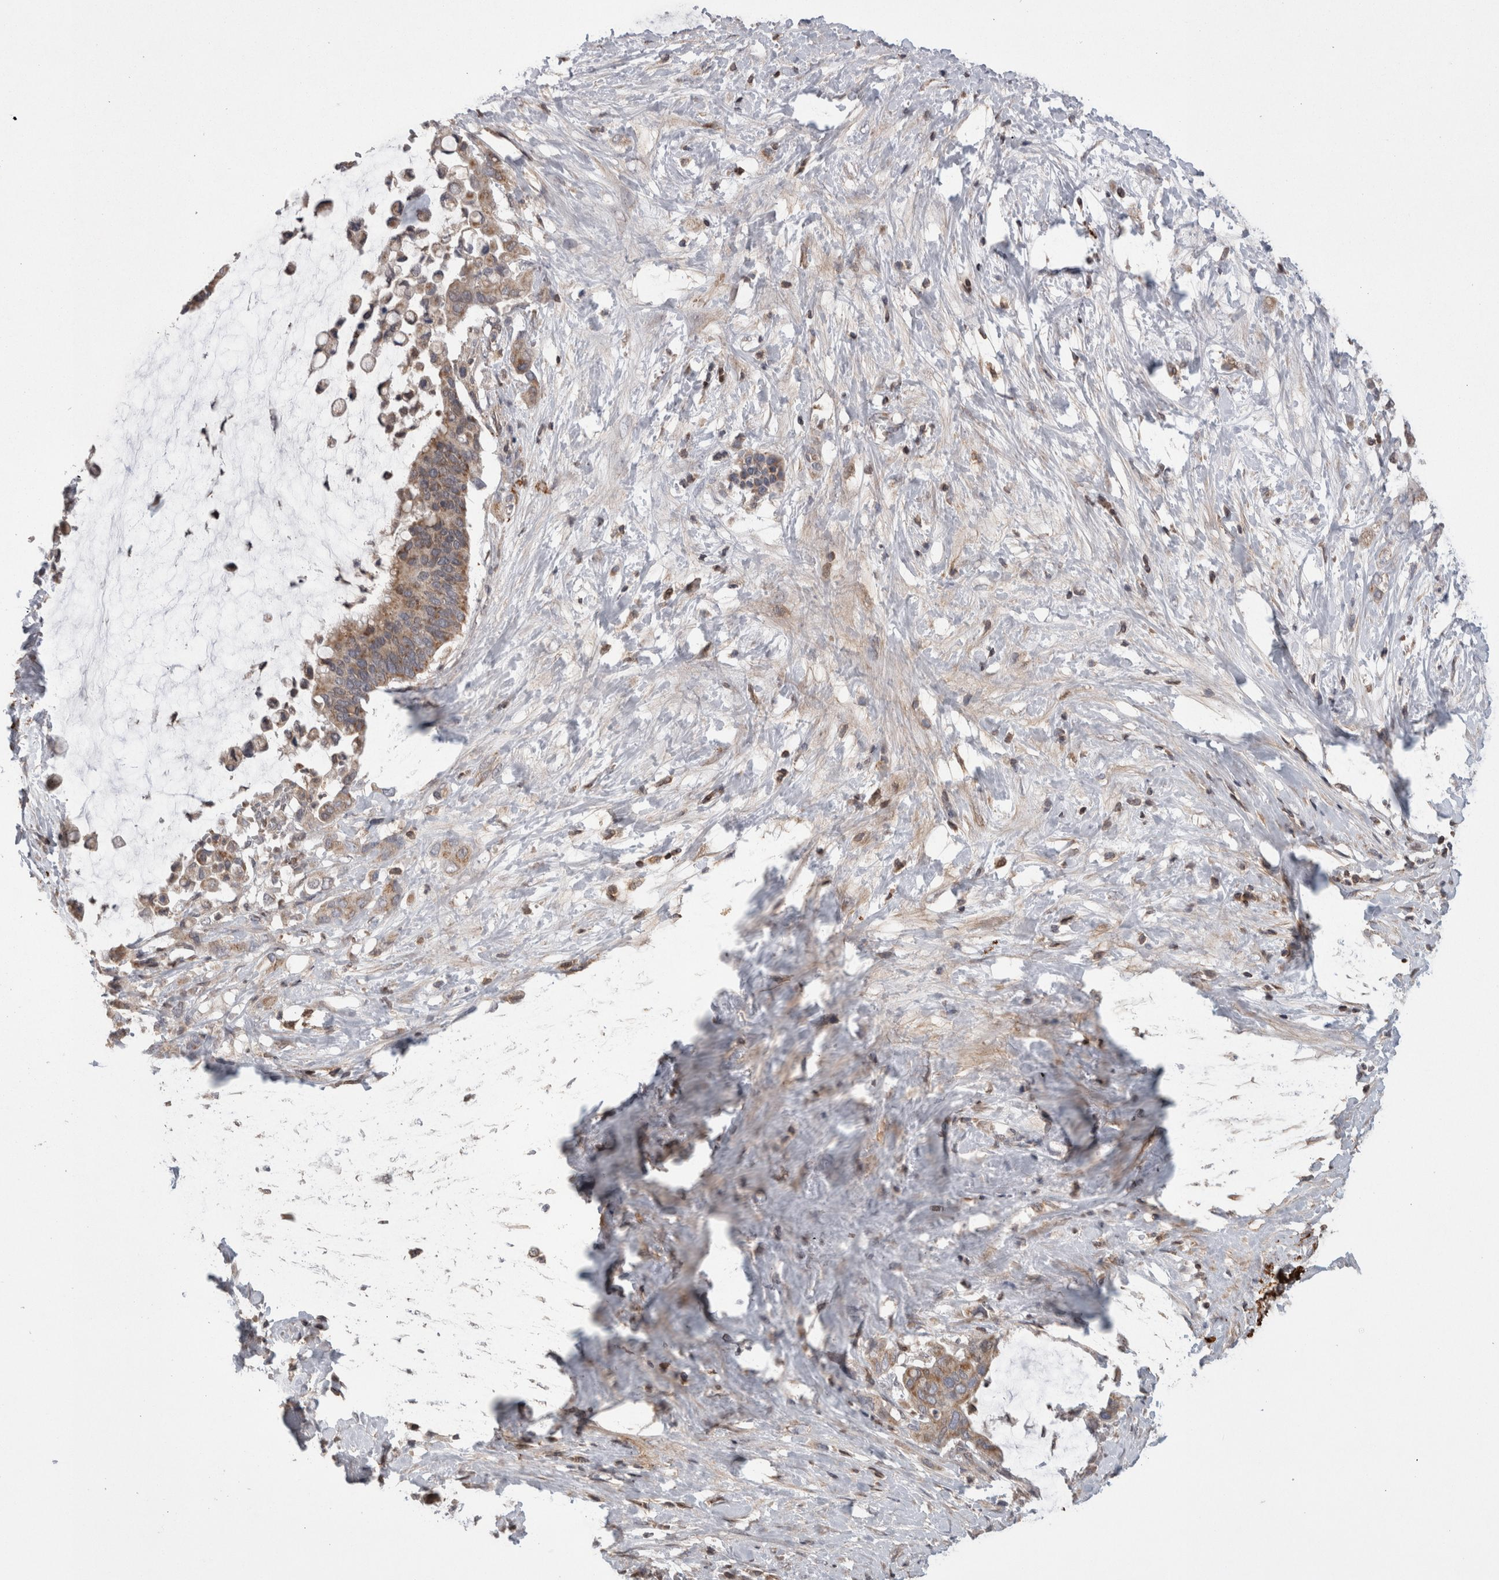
{"staining": {"intensity": "weak", "quantity": ">75%", "location": "cytoplasmic/membranous"}, "tissue": "pancreatic cancer", "cell_type": "Tumor cells", "image_type": "cancer", "snomed": [{"axis": "morphology", "description": "Adenocarcinoma, NOS"}, {"axis": "topography", "description": "Pancreas"}], "caption": "Weak cytoplasmic/membranous staining is appreciated in about >75% of tumor cells in pancreatic cancer (adenocarcinoma).", "gene": "DARS2", "patient": {"sex": "male", "age": 41}}